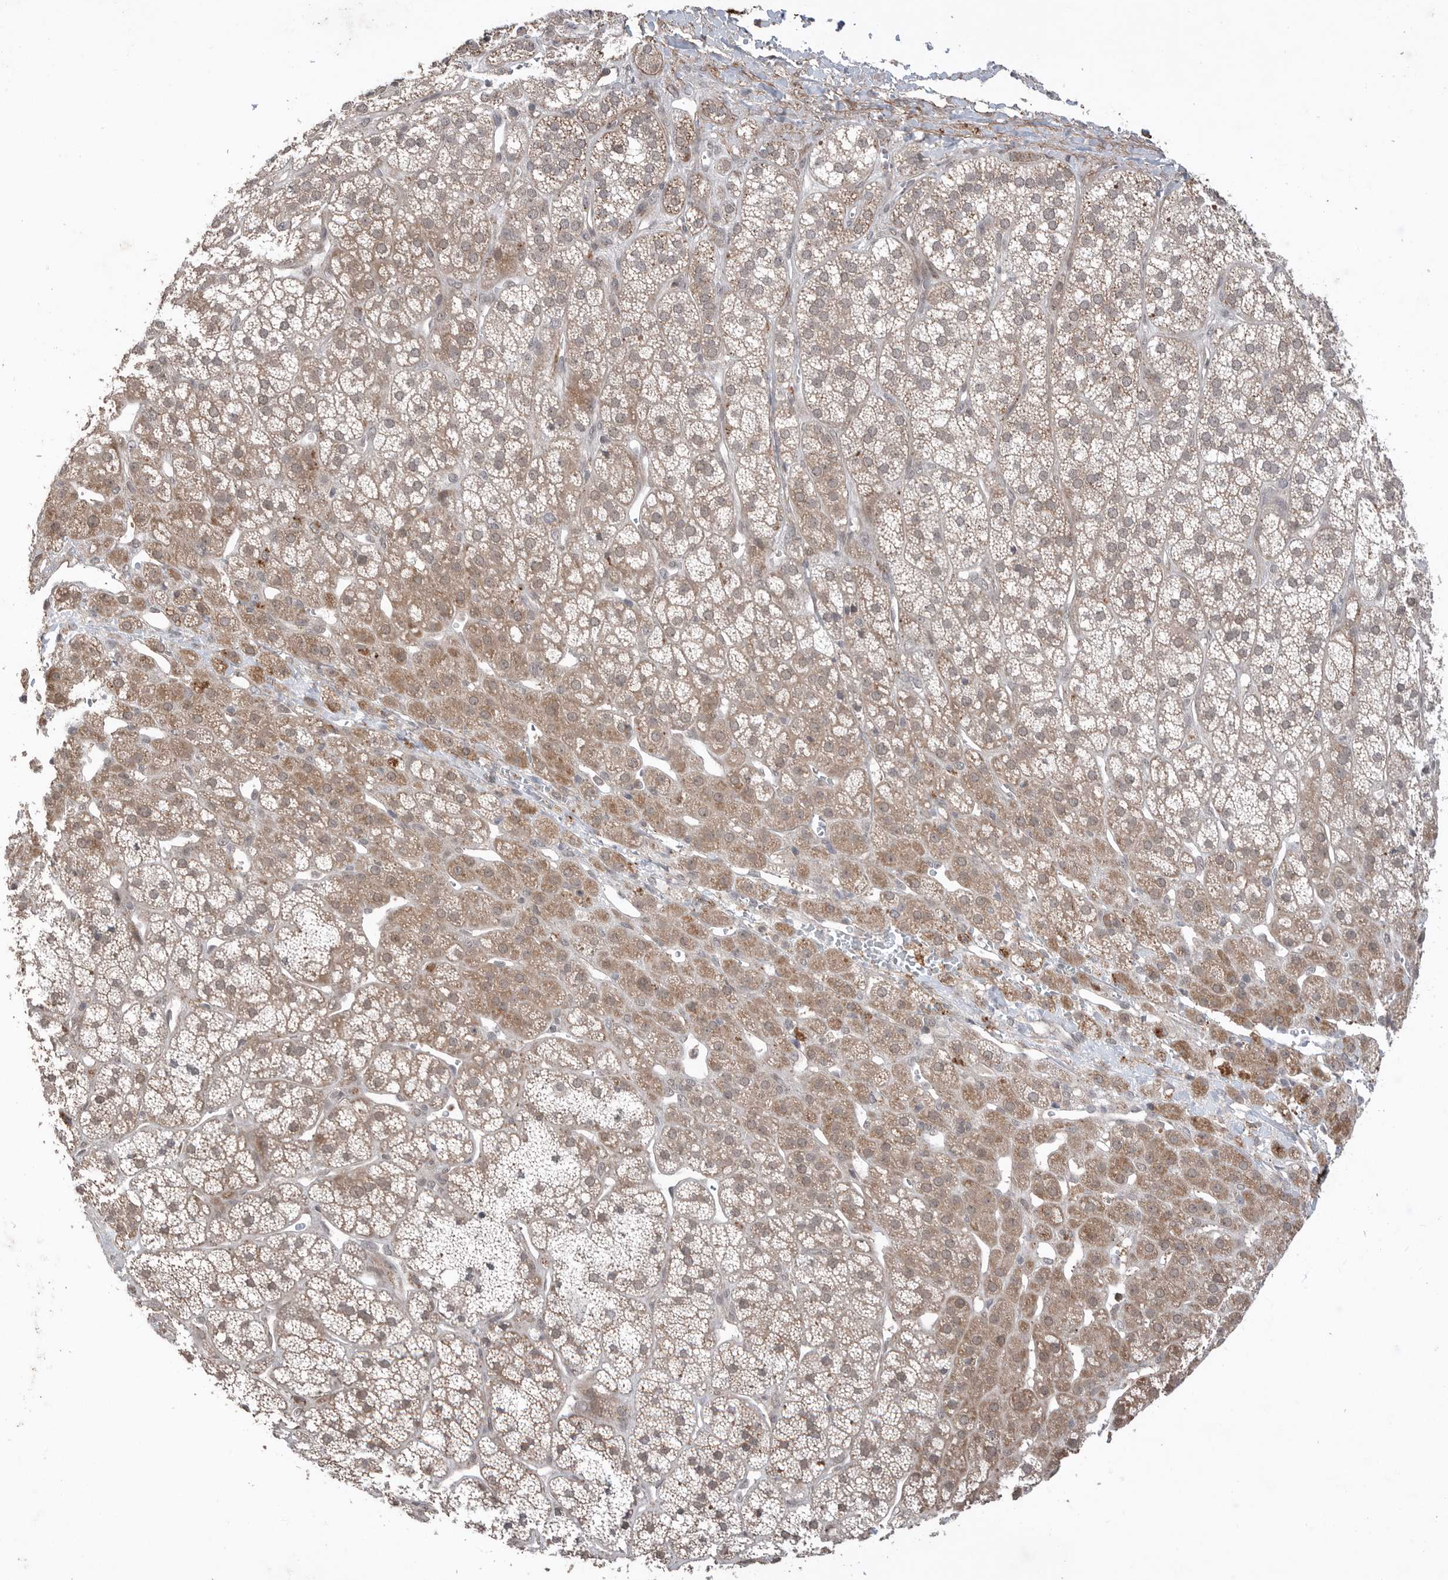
{"staining": {"intensity": "moderate", "quantity": ">75%", "location": "cytoplasmic/membranous"}, "tissue": "adrenal gland", "cell_type": "Glandular cells", "image_type": "normal", "snomed": [{"axis": "morphology", "description": "Normal tissue, NOS"}, {"axis": "topography", "description": "Adrenal gland"}], "caption": "Moderate cytoplasmic/membranous expression is seen in about >75% of glandular cells in benign adrenal gland.", "gene": "PEAK1", "patient": {"sex": "male", "age": 56}}